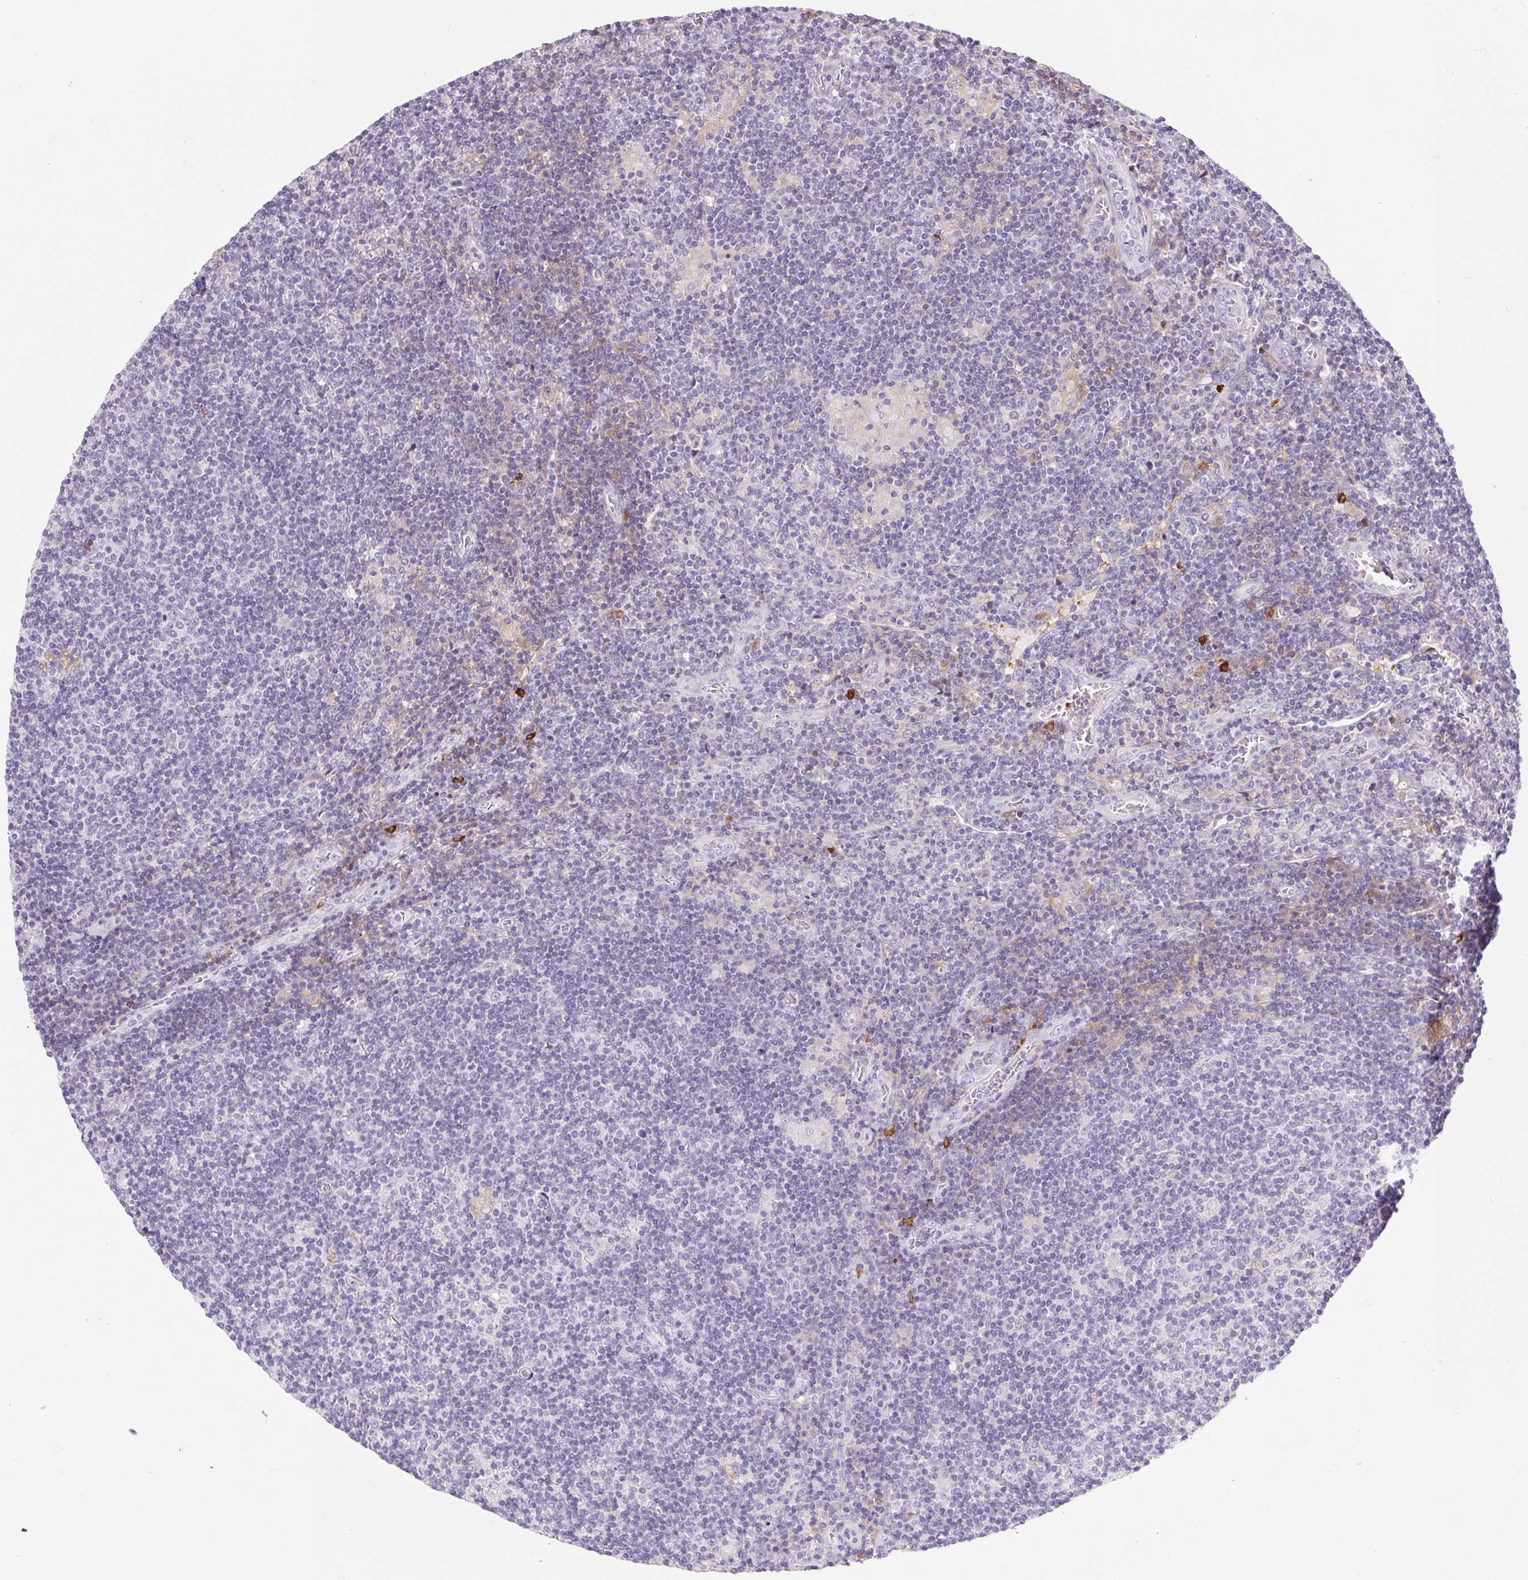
{"staining": {"intensity": "negative", "quantity": "none", "location": "none"}, "tissue": "lymphoma", "cell_type": "Tumor cells", "image_type": "cancer", "snomed": [{"axis": "morphology", "description": "Hodgkin's disease, NOS"}, {"axis": "topography", "description": "Lymph node"}], "caption": "Lymphoma was stained to show a protein in brown. There is no significant staining in tumor cells.", "gene": "ORM1", "patient": {"sex": "male", "age": 40}}